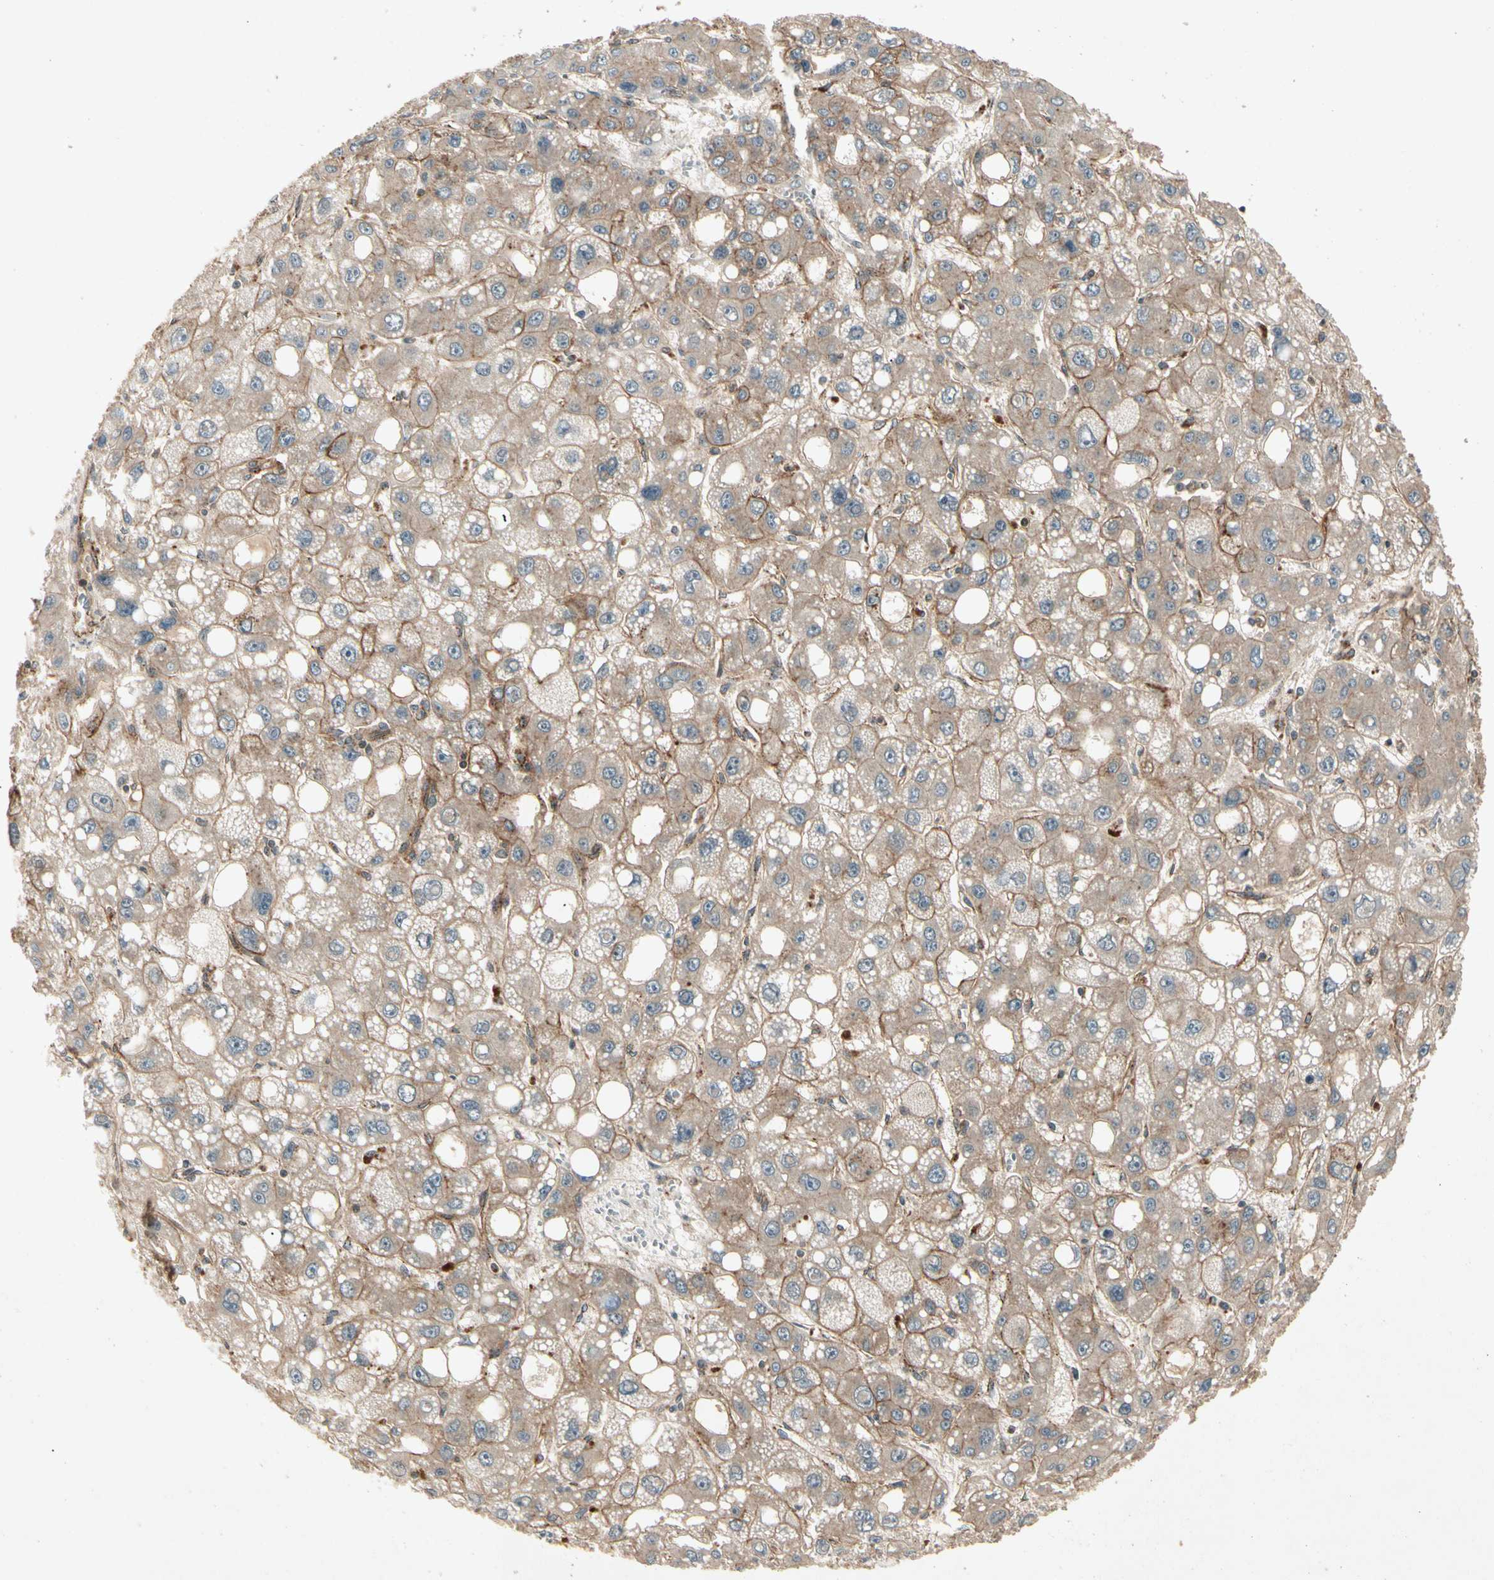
{"staining": {"intensity": "weak", "quantity": ">75%", "location": "cytoplasmic/membranous"}, "tissue": "liver cancer", "cell_type": "Tumor cells", "image_type": "cancer", "snomed": [{"axis": "morphology", "description": "Carcinoma, Hepatocellular, NOS"}, {"axis": "topography", "description": "Liver"}], "caption": "Immunohistochemistry of liver cancer (hepatocellular carcinoma) exhibits low levels of weak cytoplasmic/membranous staining in about >75% of tumor cells. The protein of interest is stained brown, and the nuclei are stained in blue (DAB IHC with brightfield microscopy, high magnification).", "gene": "FLOT1", "patient": {"sex": "male", "age": 55}}